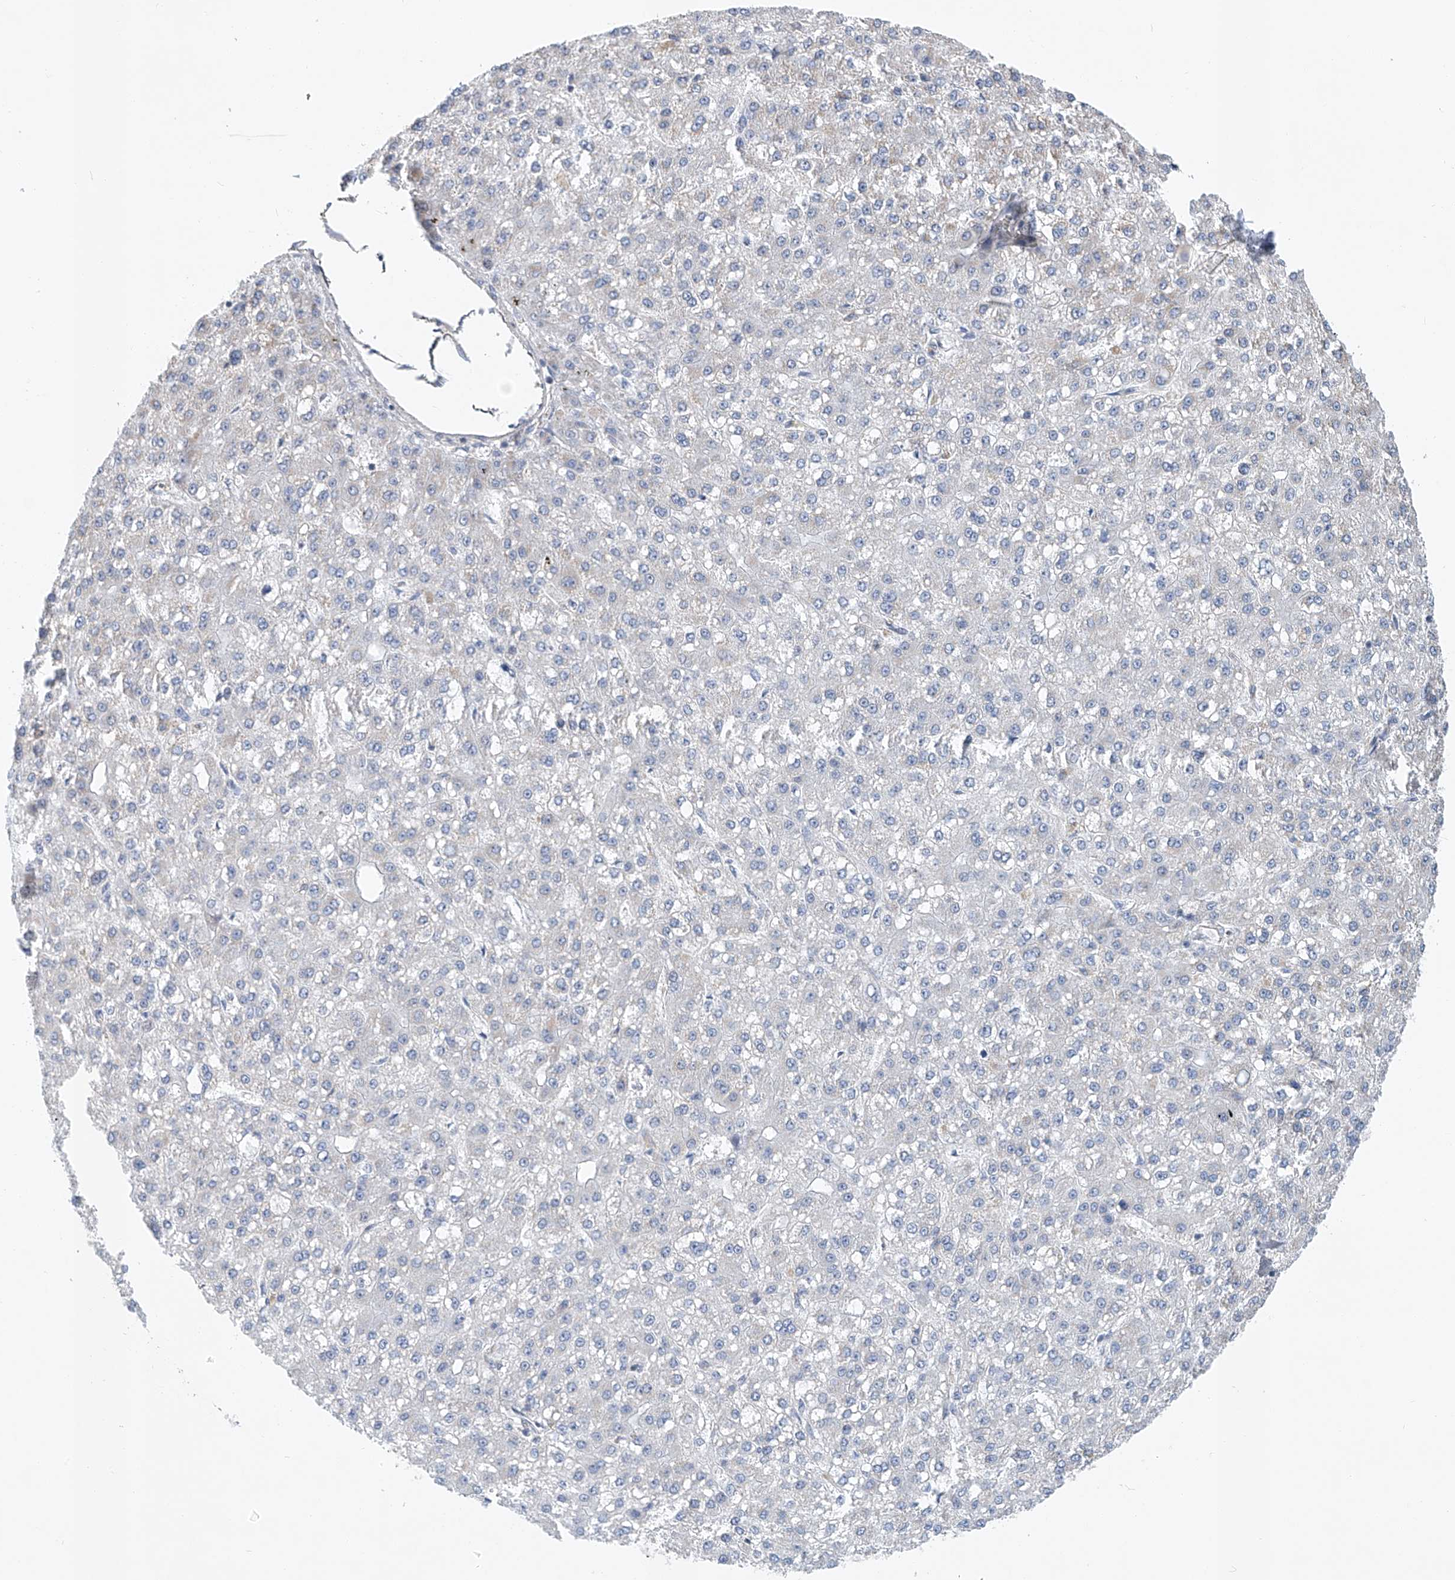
{"staining": {"intensity": "negative", "quantity": "none", "location": "none"}, "tissue": "liver cancer", "cell_type": "Tumor cells", "image_type": "cancer", "snomed": [{"axis": "morphology", "description": "Carcinoma, Hepatocellular, NOS"}, {"axis": "topography", "description": "Liver"}], "caption": "The histopathology image shows no staining of tumor cells in liver cancer. (DAB immunohistochemistry (IHC), high magnification).", "gene": "KLF15", "patient": {"sex": "male", "age": 67}}